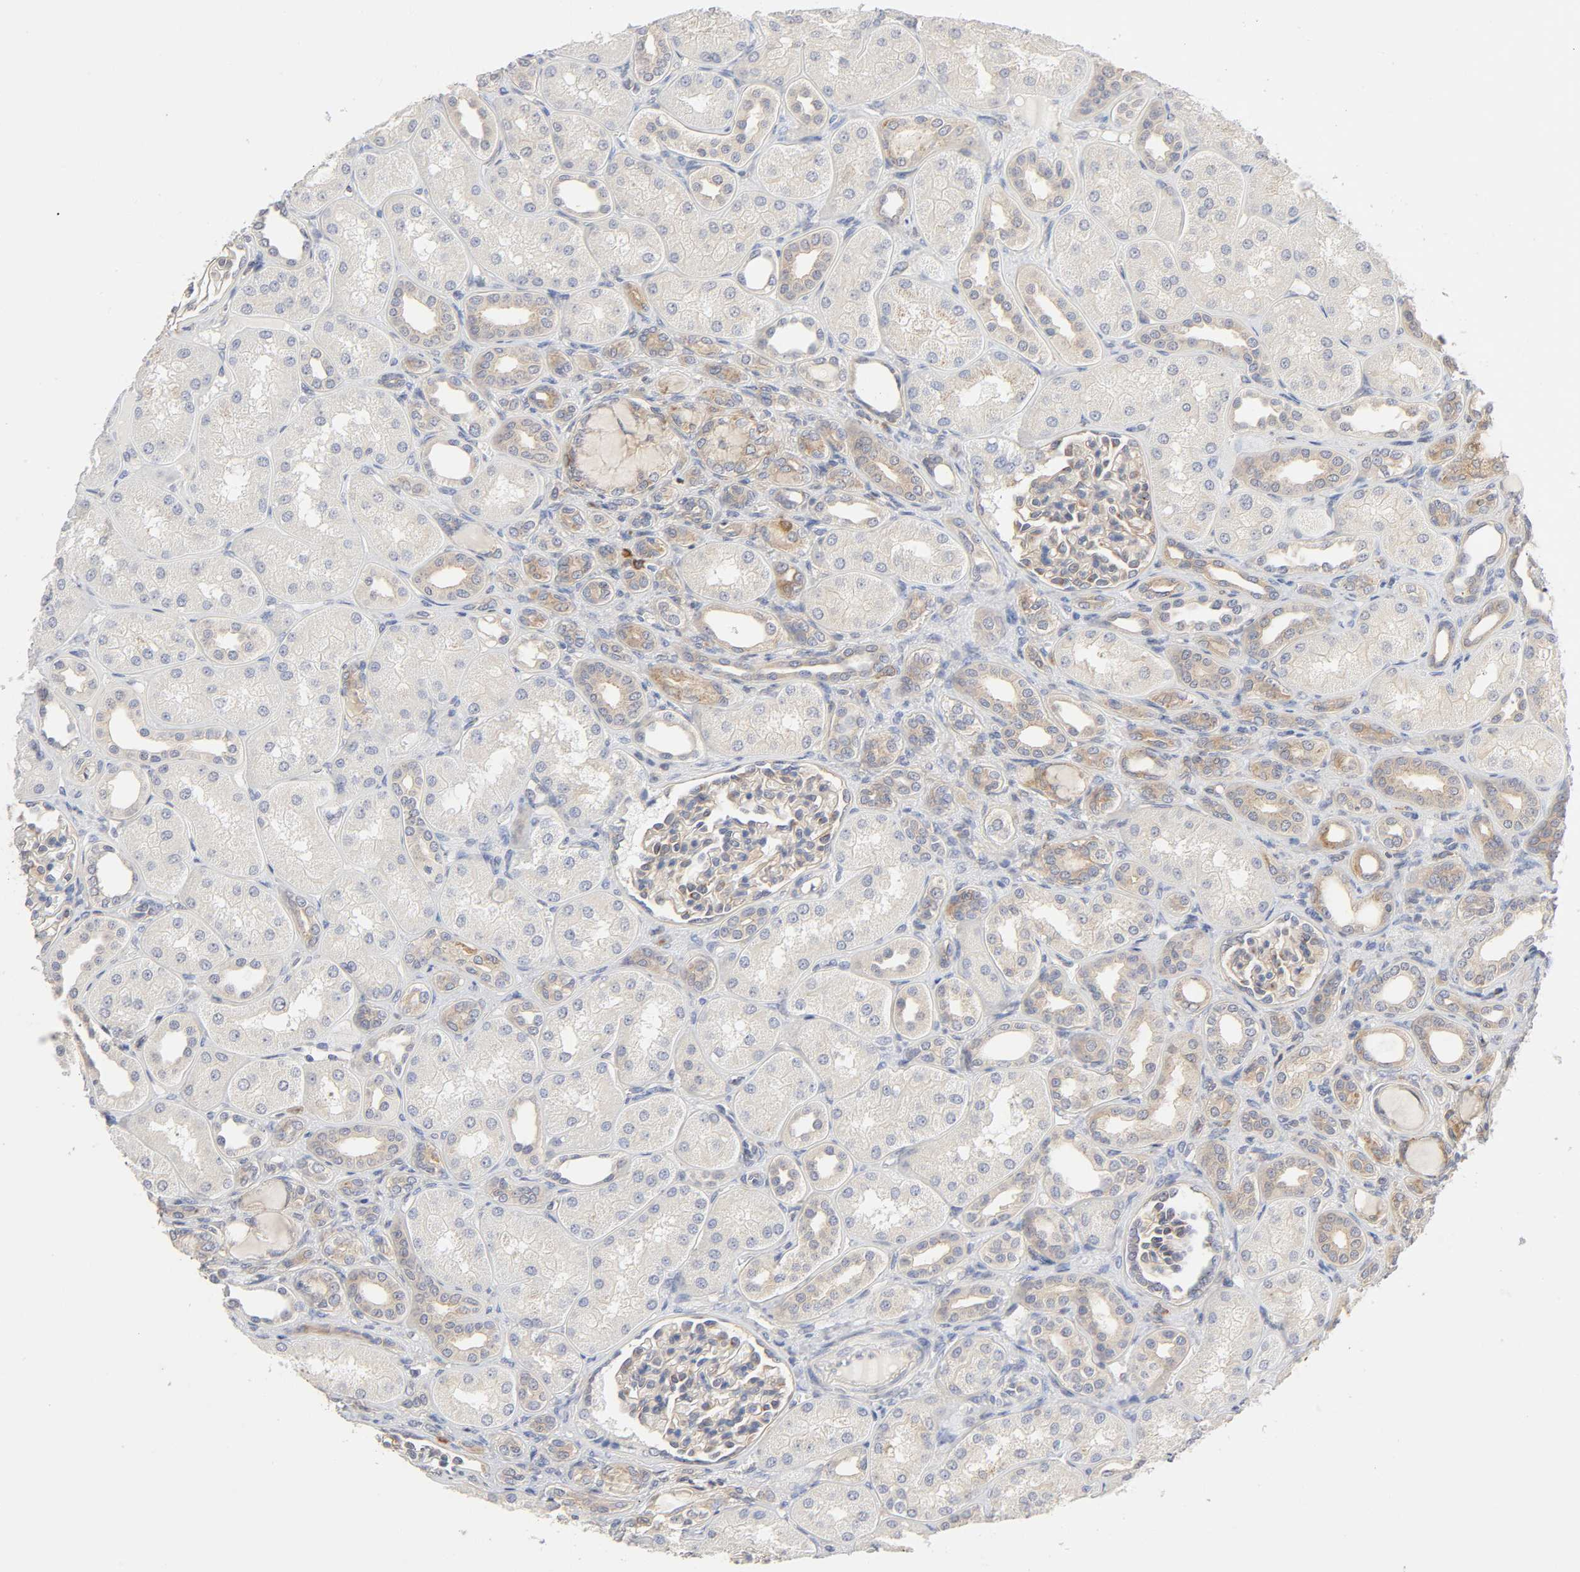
{"staining": {"intensity": "negative", "quantity": "none", "location": "none"}, "tissue": "kidney", "cell_type": "Cells in glomeruli", "image_type": "normal", "snomed": [{"axis": "morphology", "description": "Normal tissue, NOS"}, {"axis": "topography", "description": "Kidney"}], "caption": "Cells in glomeruli show no significant staining in unremarkable kidney. (DAB (3,3'-diaminobenzidine) immunohistochemistry visualized using brightfield microscopy, high magnification).", "gene": "IQCJ", "patient": {"sex": "male", "age": 7}}